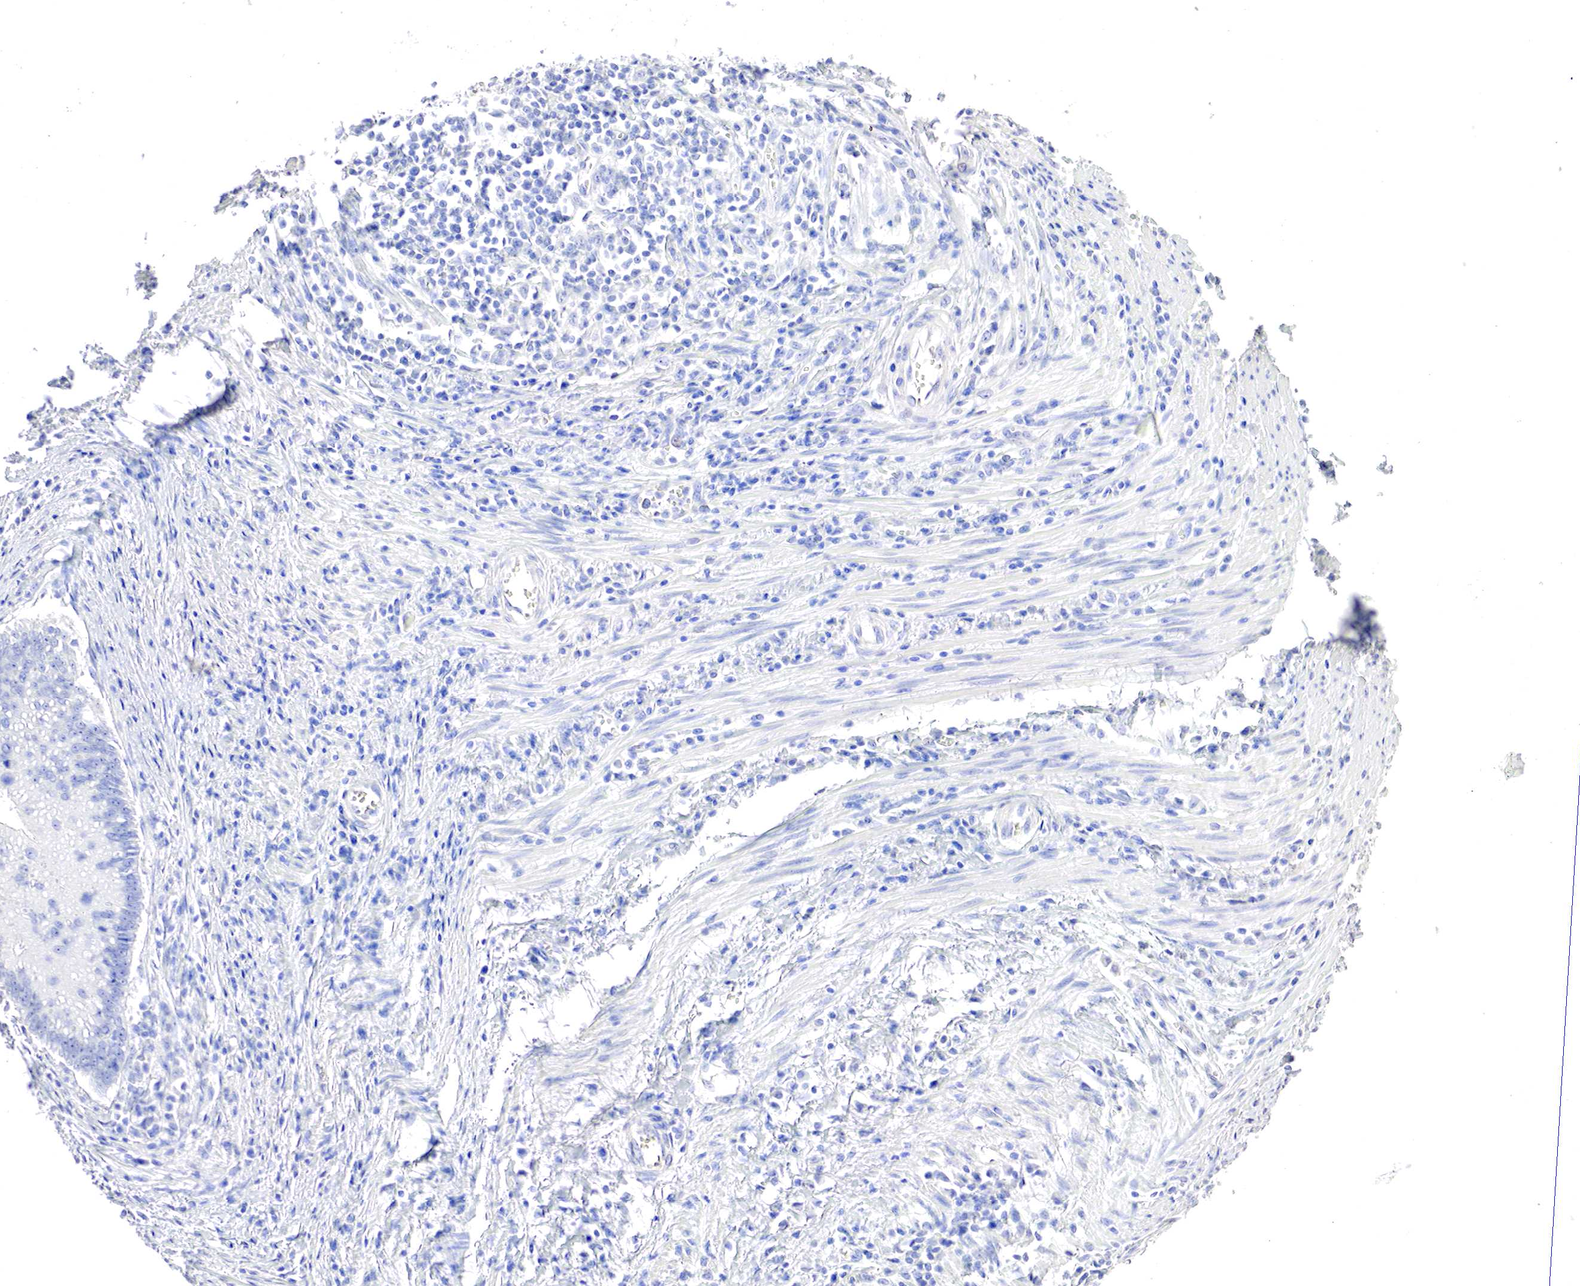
{"staining": {"intensity": "negative", "quantity": "none", "location": "none"}, "tissue": "colorectal cancer", "cell_type": "Tumor cells", "image_type": "cancer", "snomed": [{"axis": "morphology", "description": "Adenocarcinoma, NOS"}, {"axis": "topography", "description": "Rectum"}], "caption": "The photomicrograph reveals no staining of tumor cells in colorectal cancer (adenocarcinoma).", "gene": "OTC", "patient": {"sex": "female", "age": 81}}